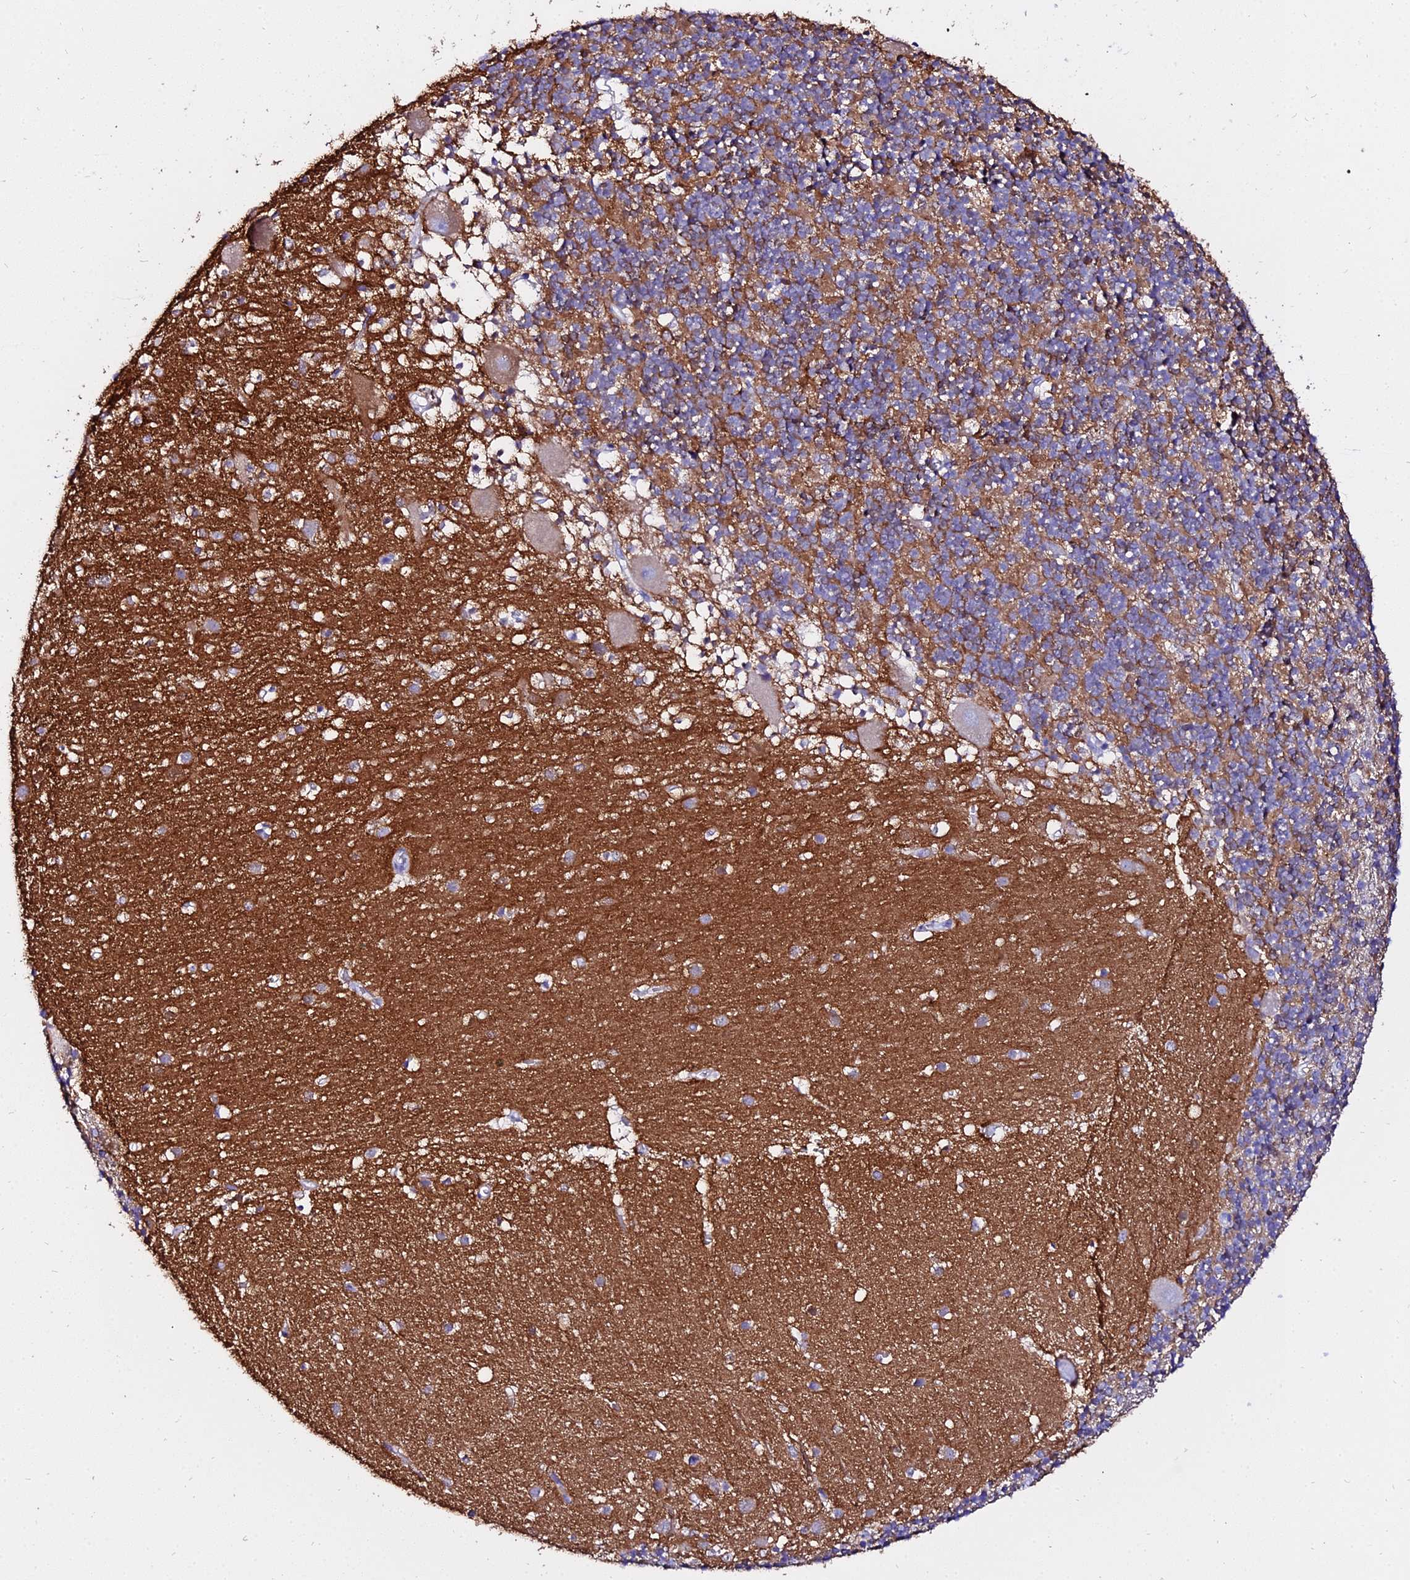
{"staining": {"intensity": "moderate", "quantity": "25%-75%", "location": "cytoplasmic/membranous"}, "tissue": "cerebellum", "cell_type": "Cells in granular layer", "image_type": "normal", "snomed": [{"axis": "morphology", "description": "Normal tissue, NOS"}, {"axis": "topography", "description": "Cerebellum"}], "caption": "Immunohistochemistry staining of benign cerebellum, which demonstrates medium levels of moderate cytoplasmic/membranous staining in approximately 25%-75% of cells in granular layer indicating moderate cytoplasmic/membranous protein expression. The staining was performed using DAB (brown) for protein detection and nuclei were counterstained in hematoxylin (blue).", "gene": "TUBA1A", "patient": {"sex": "male", "age": 54}}